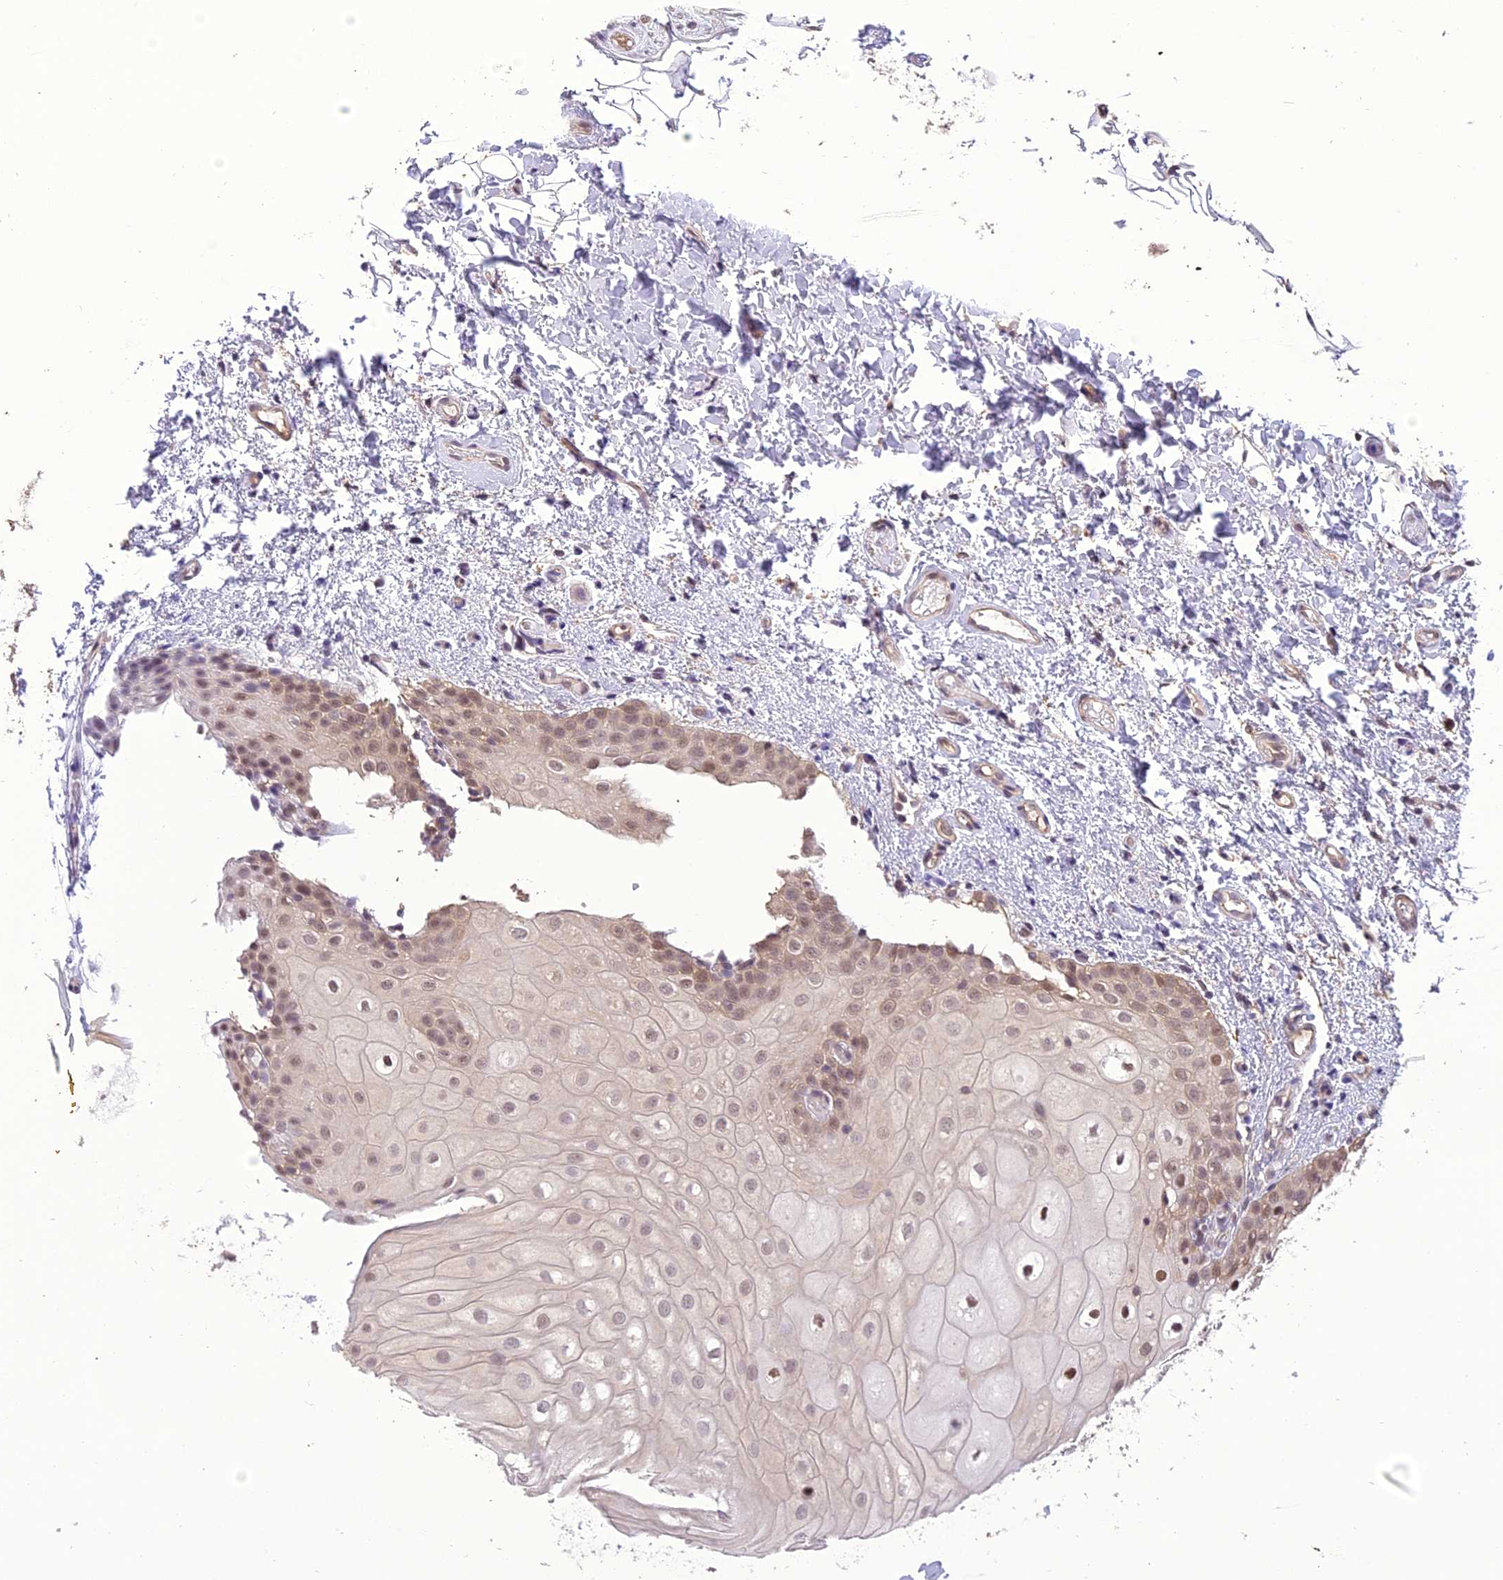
{"staining": {"intensity": "moderate", "quantity": ">75%", "location": "cytoplasmic/membranous,nuclear"}, "tissue": "oral mucosa", "cell_type": "Squamous epithelial cells", "image_type": "normal", "snomed": [{"axis": "morphology", "description": "Normal tissue, NOS"}, {"axis": "topography", "description": "Oral tissue"}], "caption": "An immunohistochemistry (IHC) micrograph of normal tissue is shown. Protein staining in brown labels moderate cytoplasmic/membranous,nuclear positivity in oral mucosa within squamous epithelial cells.", "gene": "TIGD7", "patient": {"sex": "female", "age": 54}}